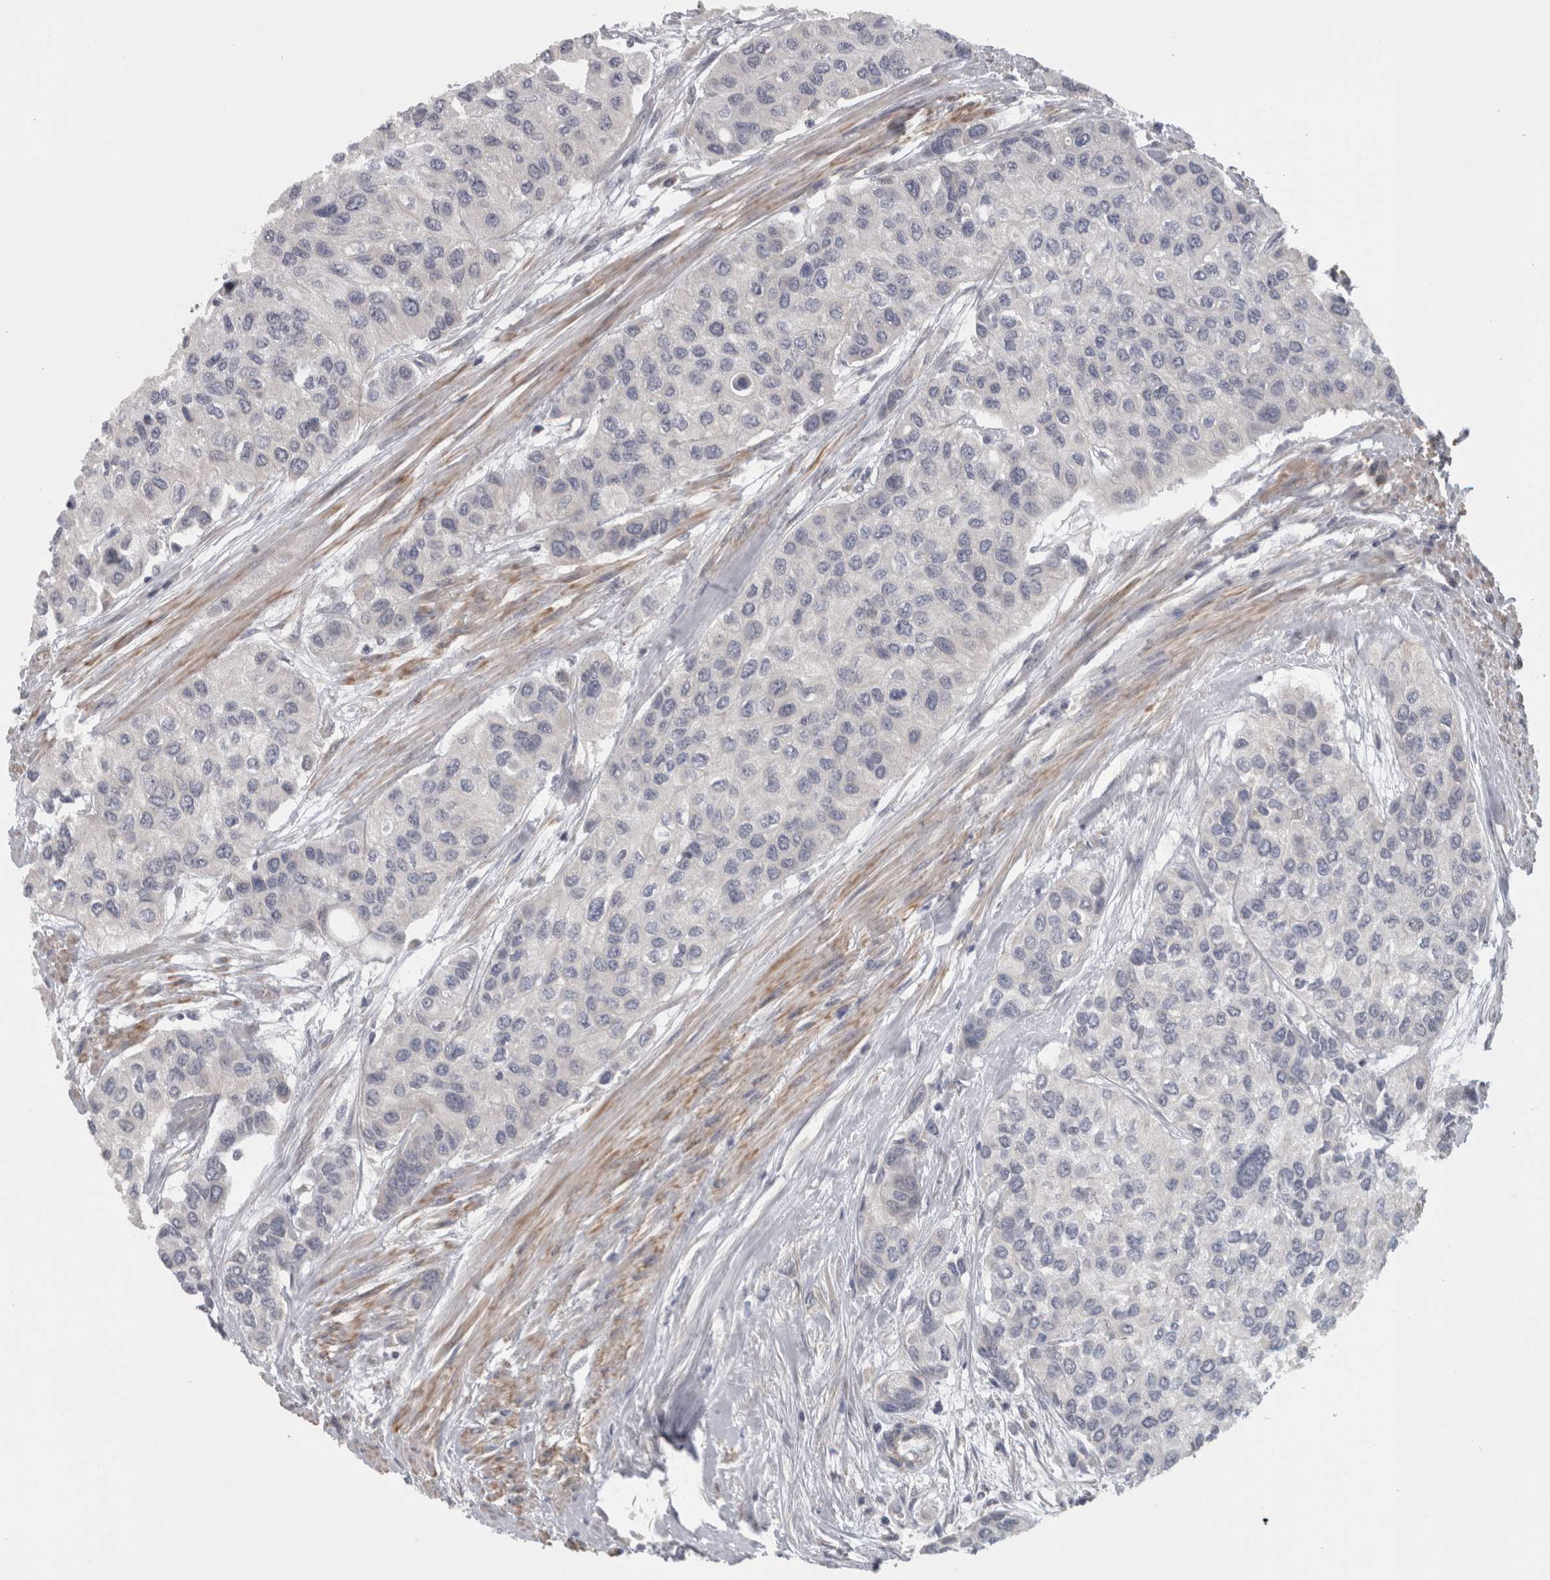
{"staining": {"intensity": "negative", "quantity": "none", "location": "none"}, "tissue": "urothelial cancer", "cell_type": "Tumor cells", "image_type": "cancer", "snomed": [{"axis": "morphology", "description": "Urothelial carcinoma, High grade"}, {"axis": "topography", "description": "Urinary bladder"}], "caption": "Tumor cells are negative for protein expression in human urothelial cancer.", "gene": "RMDN1", "patient": {"sex": "female", "age": 56}}